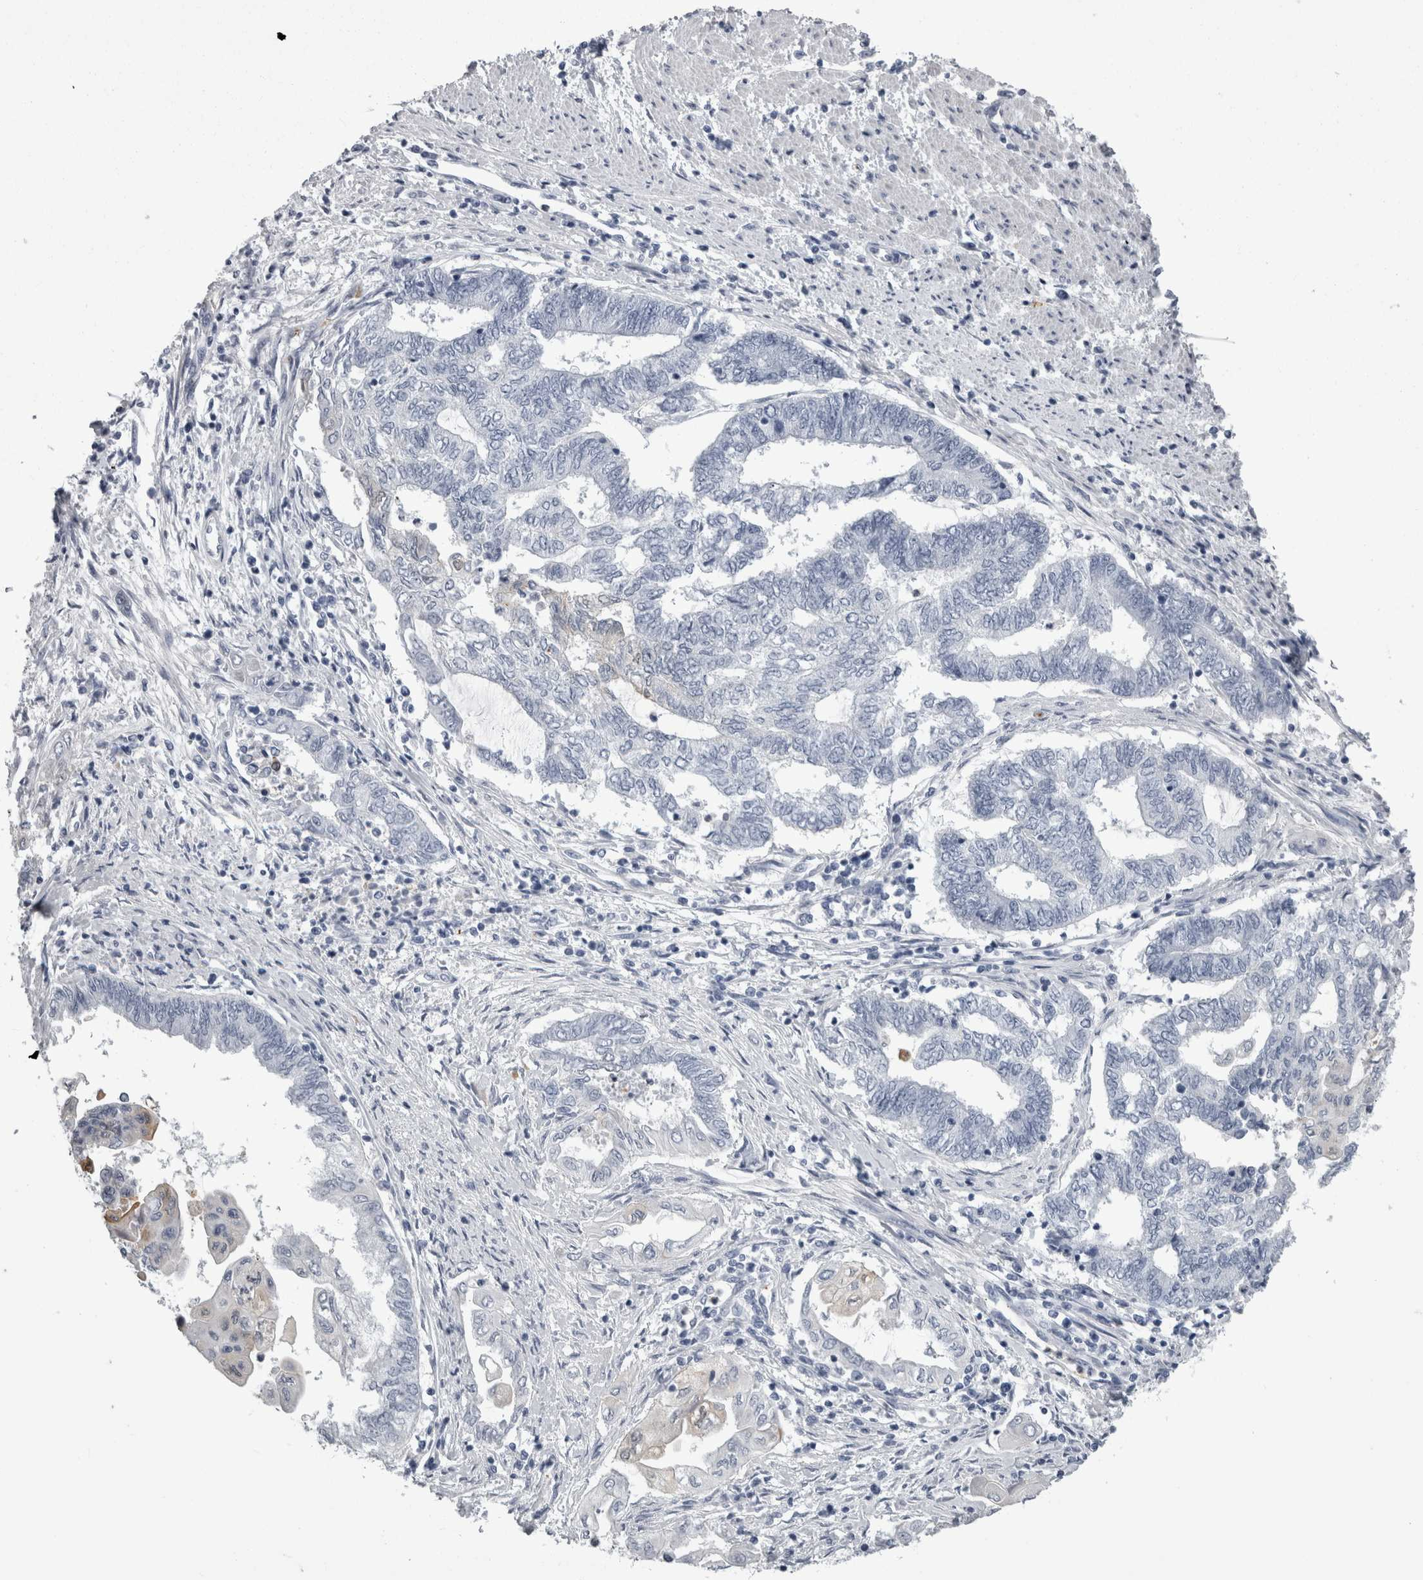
{"staining": {"intensity": "negative", "quantity": "none", "location": "none"}, "tissue": "endometrial cancer", "cell_type": "Tumor cells", "image_type": "cancer", "snomed": [{"axis": "morphology", "description": "Adenocarcinoma, NOS"}, {"axis": "topography", "description": "Uterus"}, {"axis": "topography", "description": "Endometrium"}], "caption": "Immunohistochemistry (IHC) photomicrograph of neoplastic tissue: endometrial adenocarcinoma stained with DAB (3,3'-diaminobenzidine) displays no significant protein expression in tumor cells.", "gene": "ALDH8A1", "patient": {"sex": "female", "age": 70}}